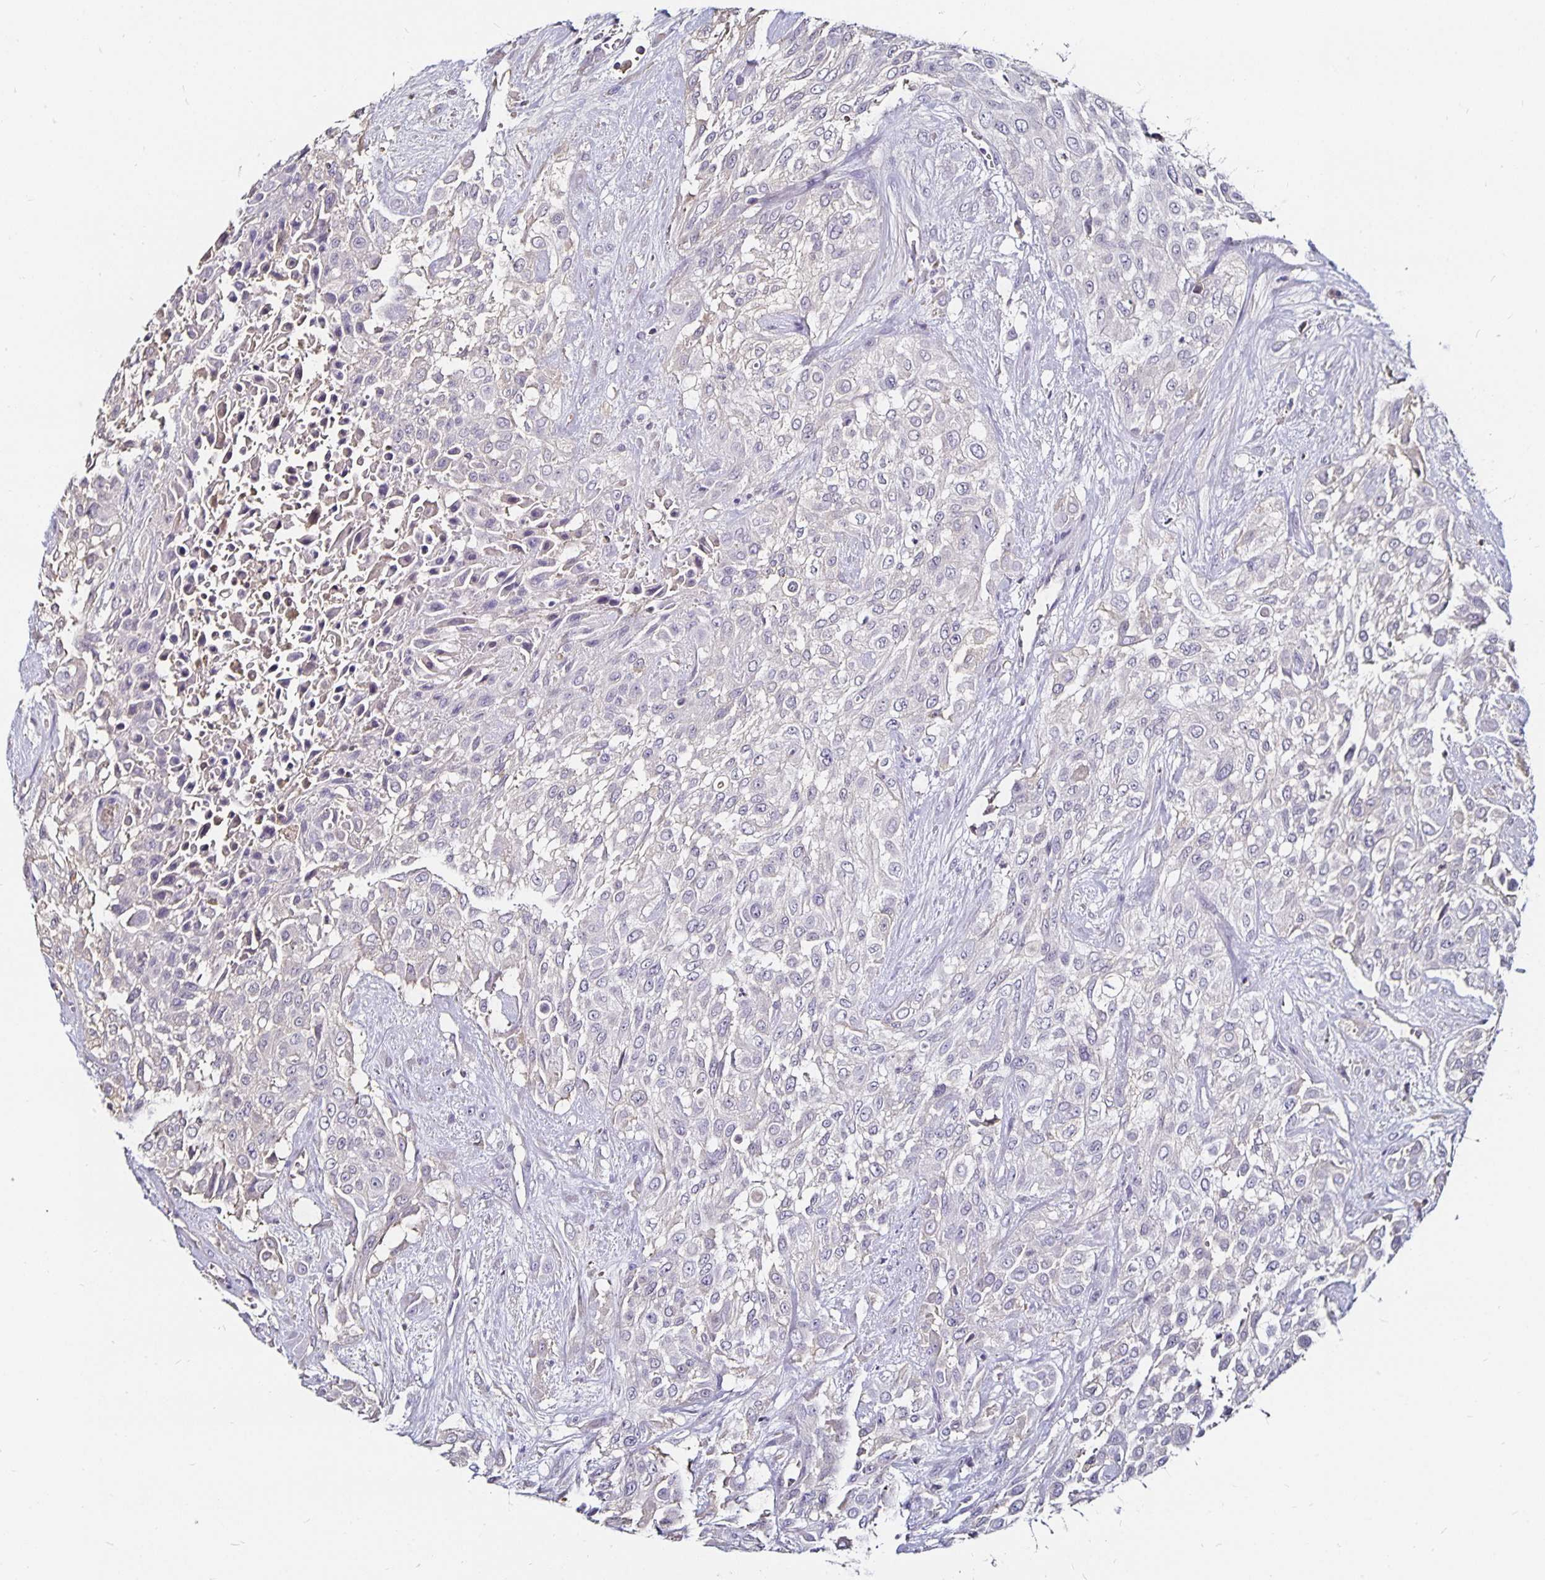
{"staining": {"intensity": "negative", "quantity": "none", "location": "none"}, "tissue": "urothelial cancer", "cell_type": "Tumor cells", "image_type": "cancer", "snomed": [{"axis": "morphology", "description": "Urothelial carcinoma, High grade"}, {"axis": "topography", "description": "Urinary bladder"}], "caption": "Tumor cells show no significant staining in urothelial cancer.", "gene": "TTR", "patient": {"sex": "male", "age": 57}}